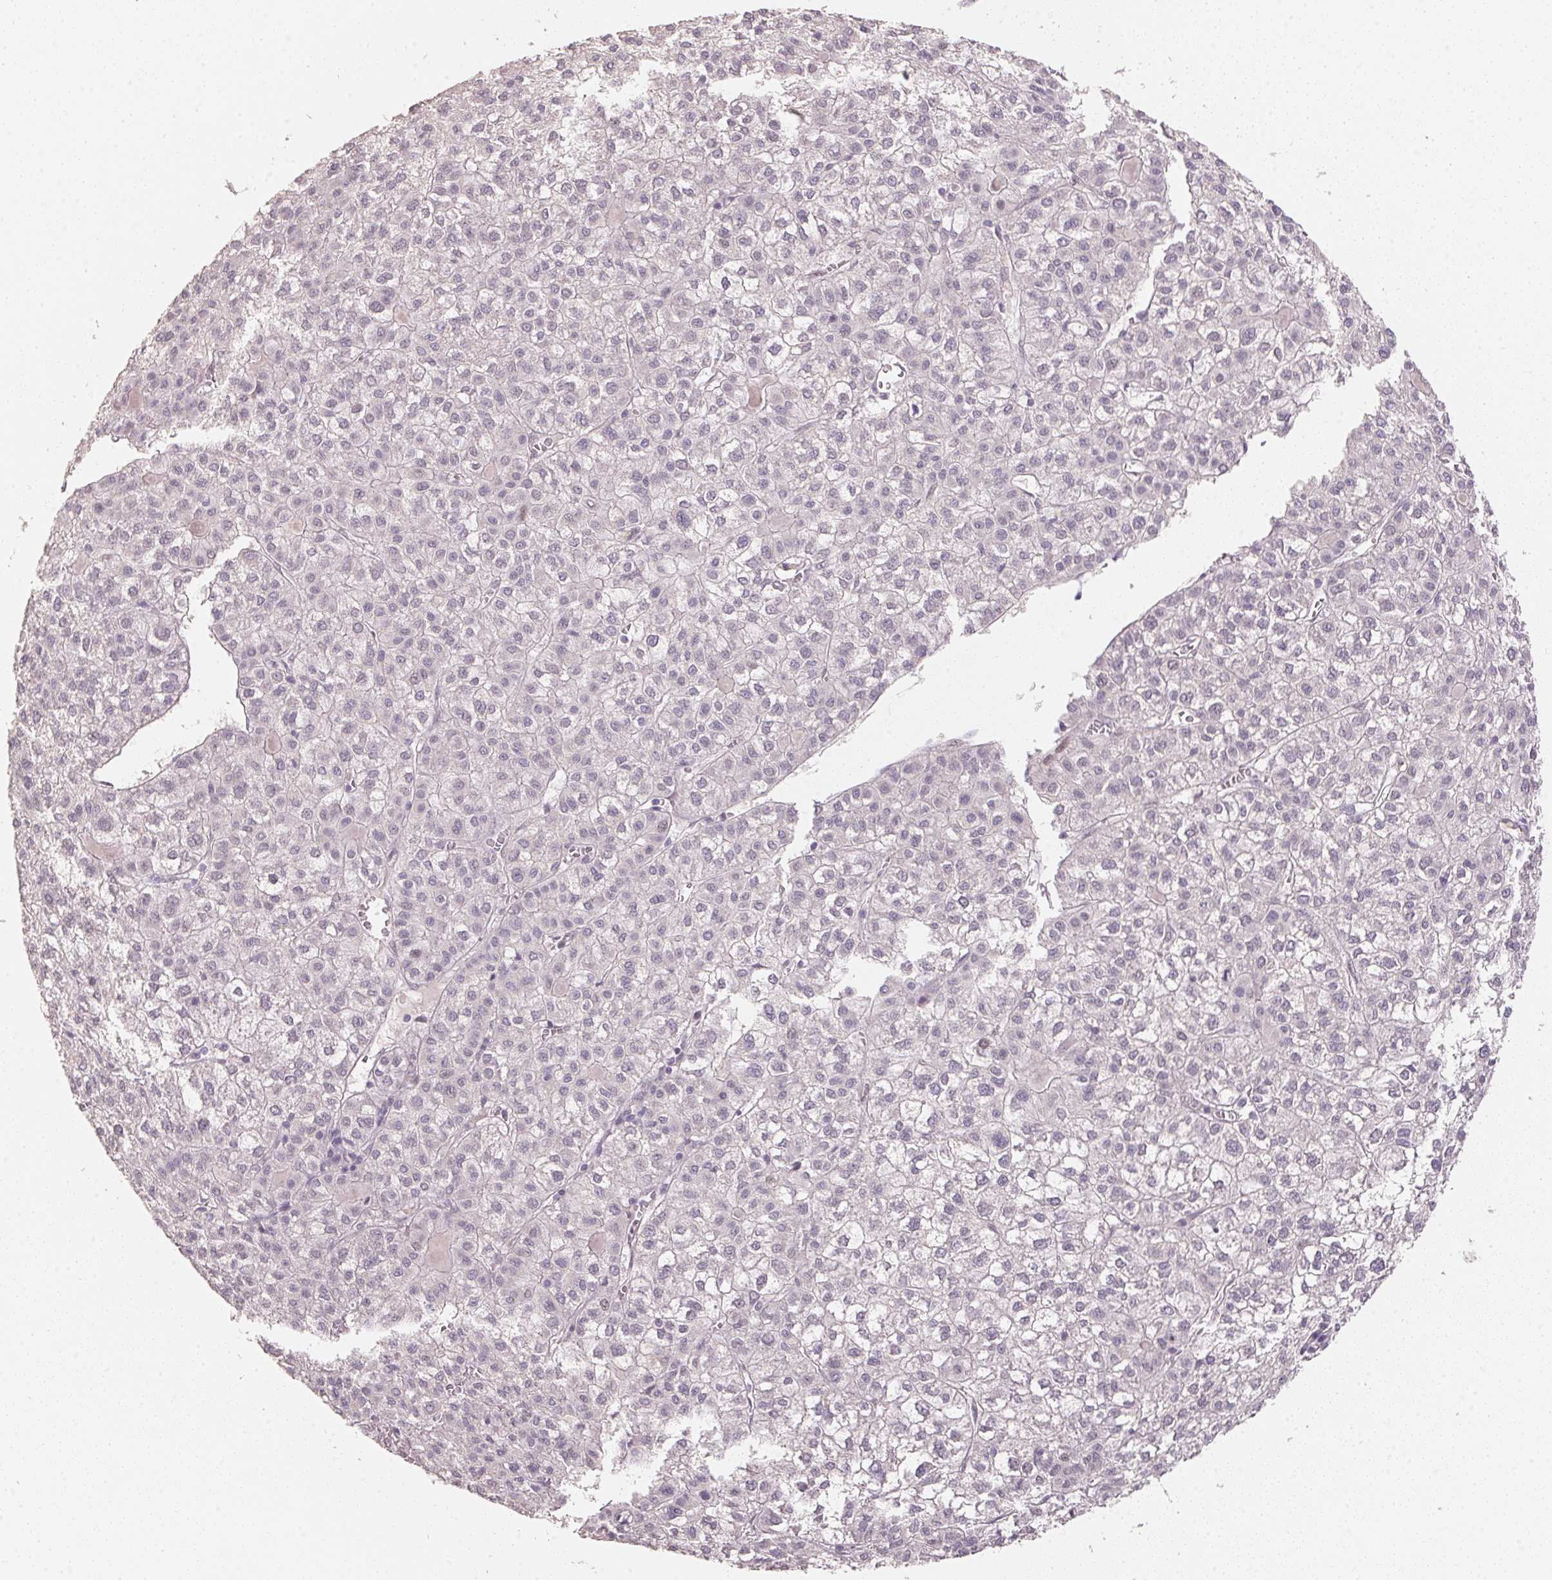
{"staining": {"intensity": "negative", "quantity": "none", "location": "none"}, "tissue": "liver cancer", "cell_type": "Tumor cells", "image_type": "cancer", "snomed": [{"axis": "morphology", "description": "Carcinoma, Hepatocellular, NOS"}, {"axis": "topography", "description": "Liver"}], "caption": "There is no significant expression in tumor cells of liver cancer (hepatocellular carcinoma). The staining is performed using DAB brown chromogen with nuclei counter-stained in using hematoxylin.", "gene": "POLR3G", "patient": {"sex": "female", "age": 43}}